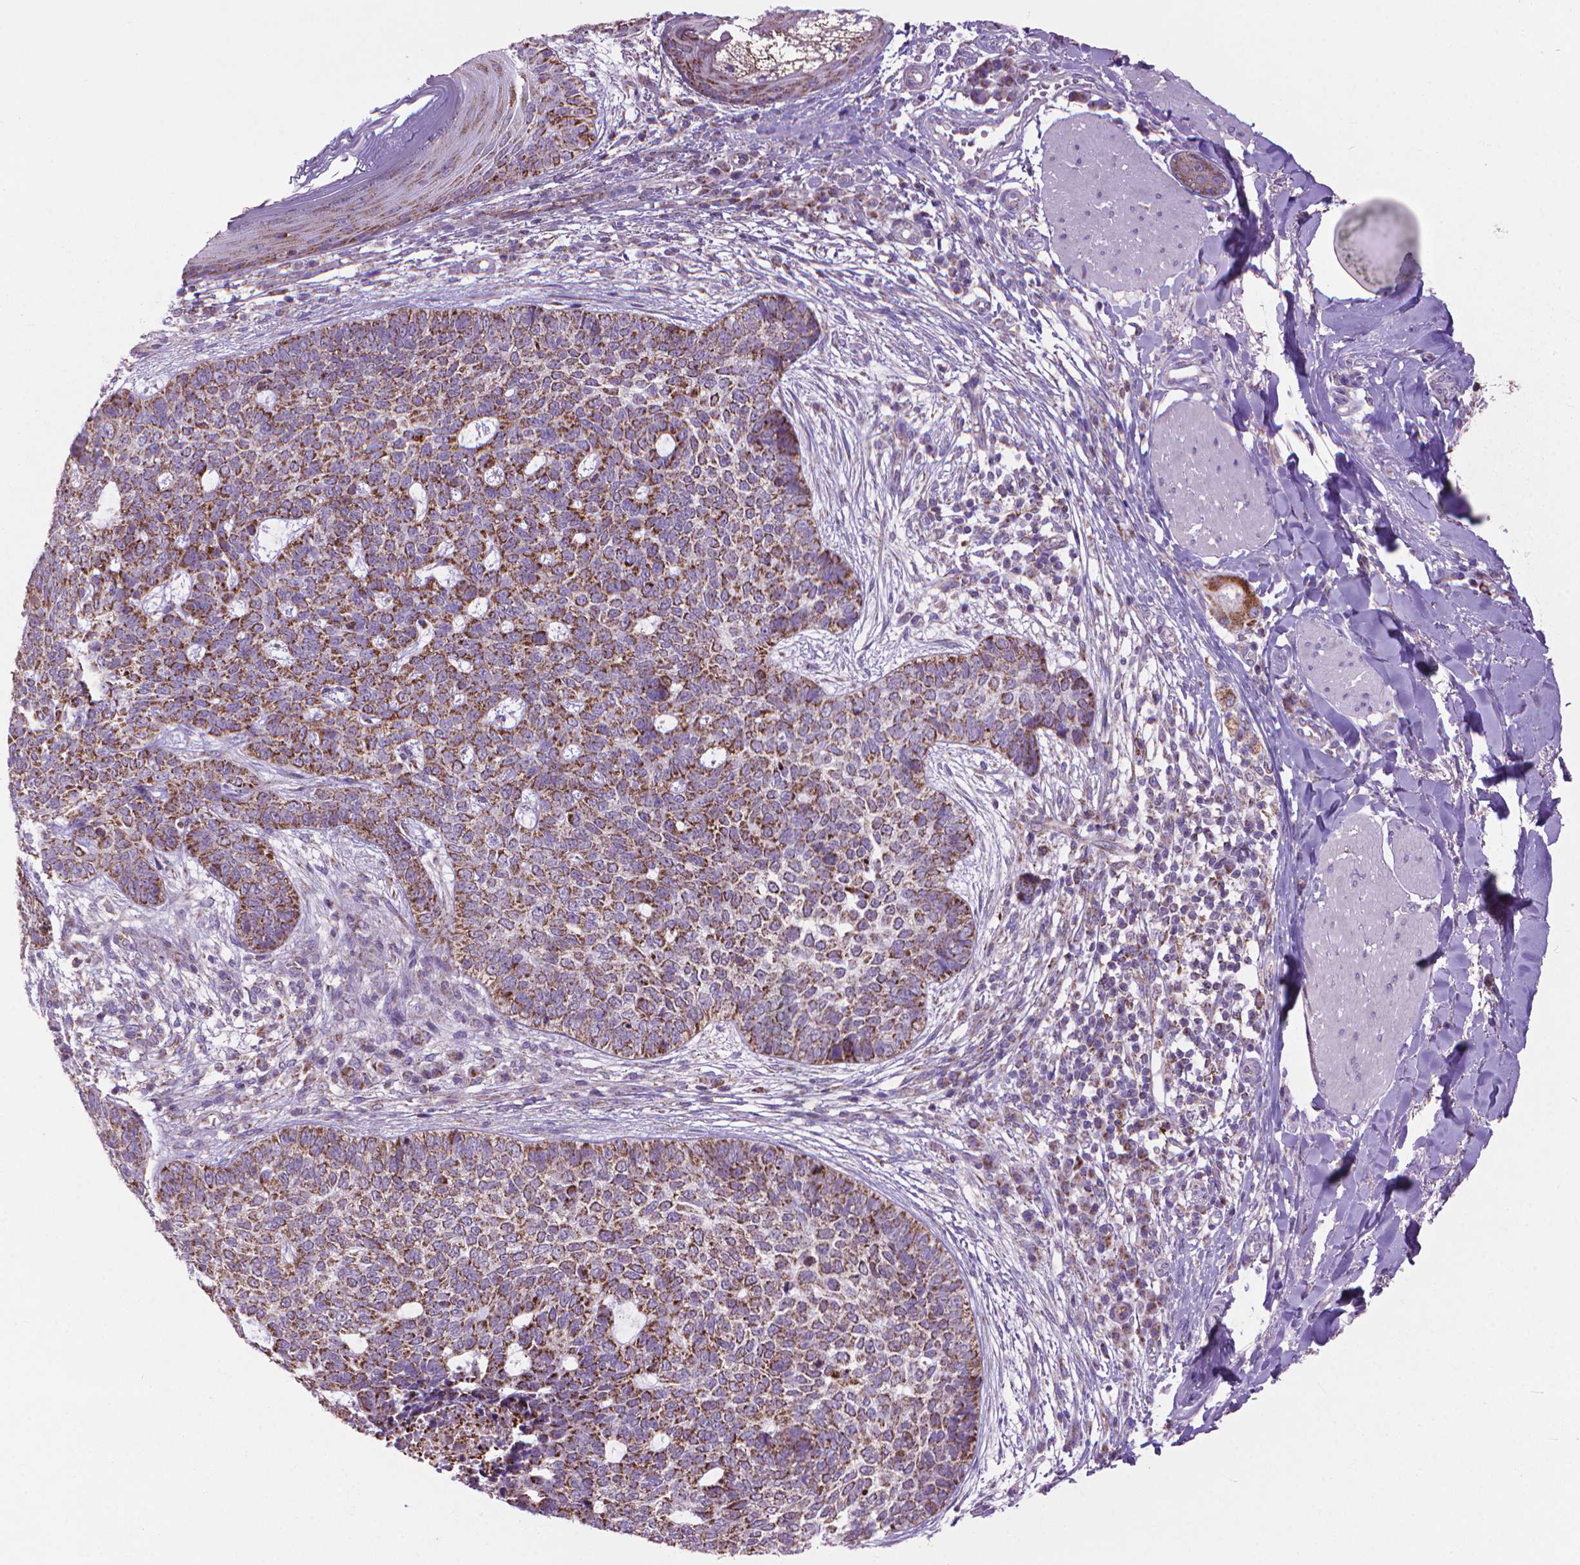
{"staining": {"intensity": "strong", "quantity": ">75%", "location": "cytoplasmic/membranous"}, "tissue": "skin cancer", "cell_type": "Tumor cells", "image_type": "cancer", "snomed": [{"axis": "morphology", "description": "Basal cell carcinoma"}, {"axis": "topography", "description": "Skin"}], "caption": "DAB immunohistochemical staining of skin cancer reveals strong cytoplasmic/membranous protein positivity in approximately >75% of tumor cells. Nuclei are stained in blue.", "gene": "VDAC1", "patient": {"sex": "female", "age": 69}}